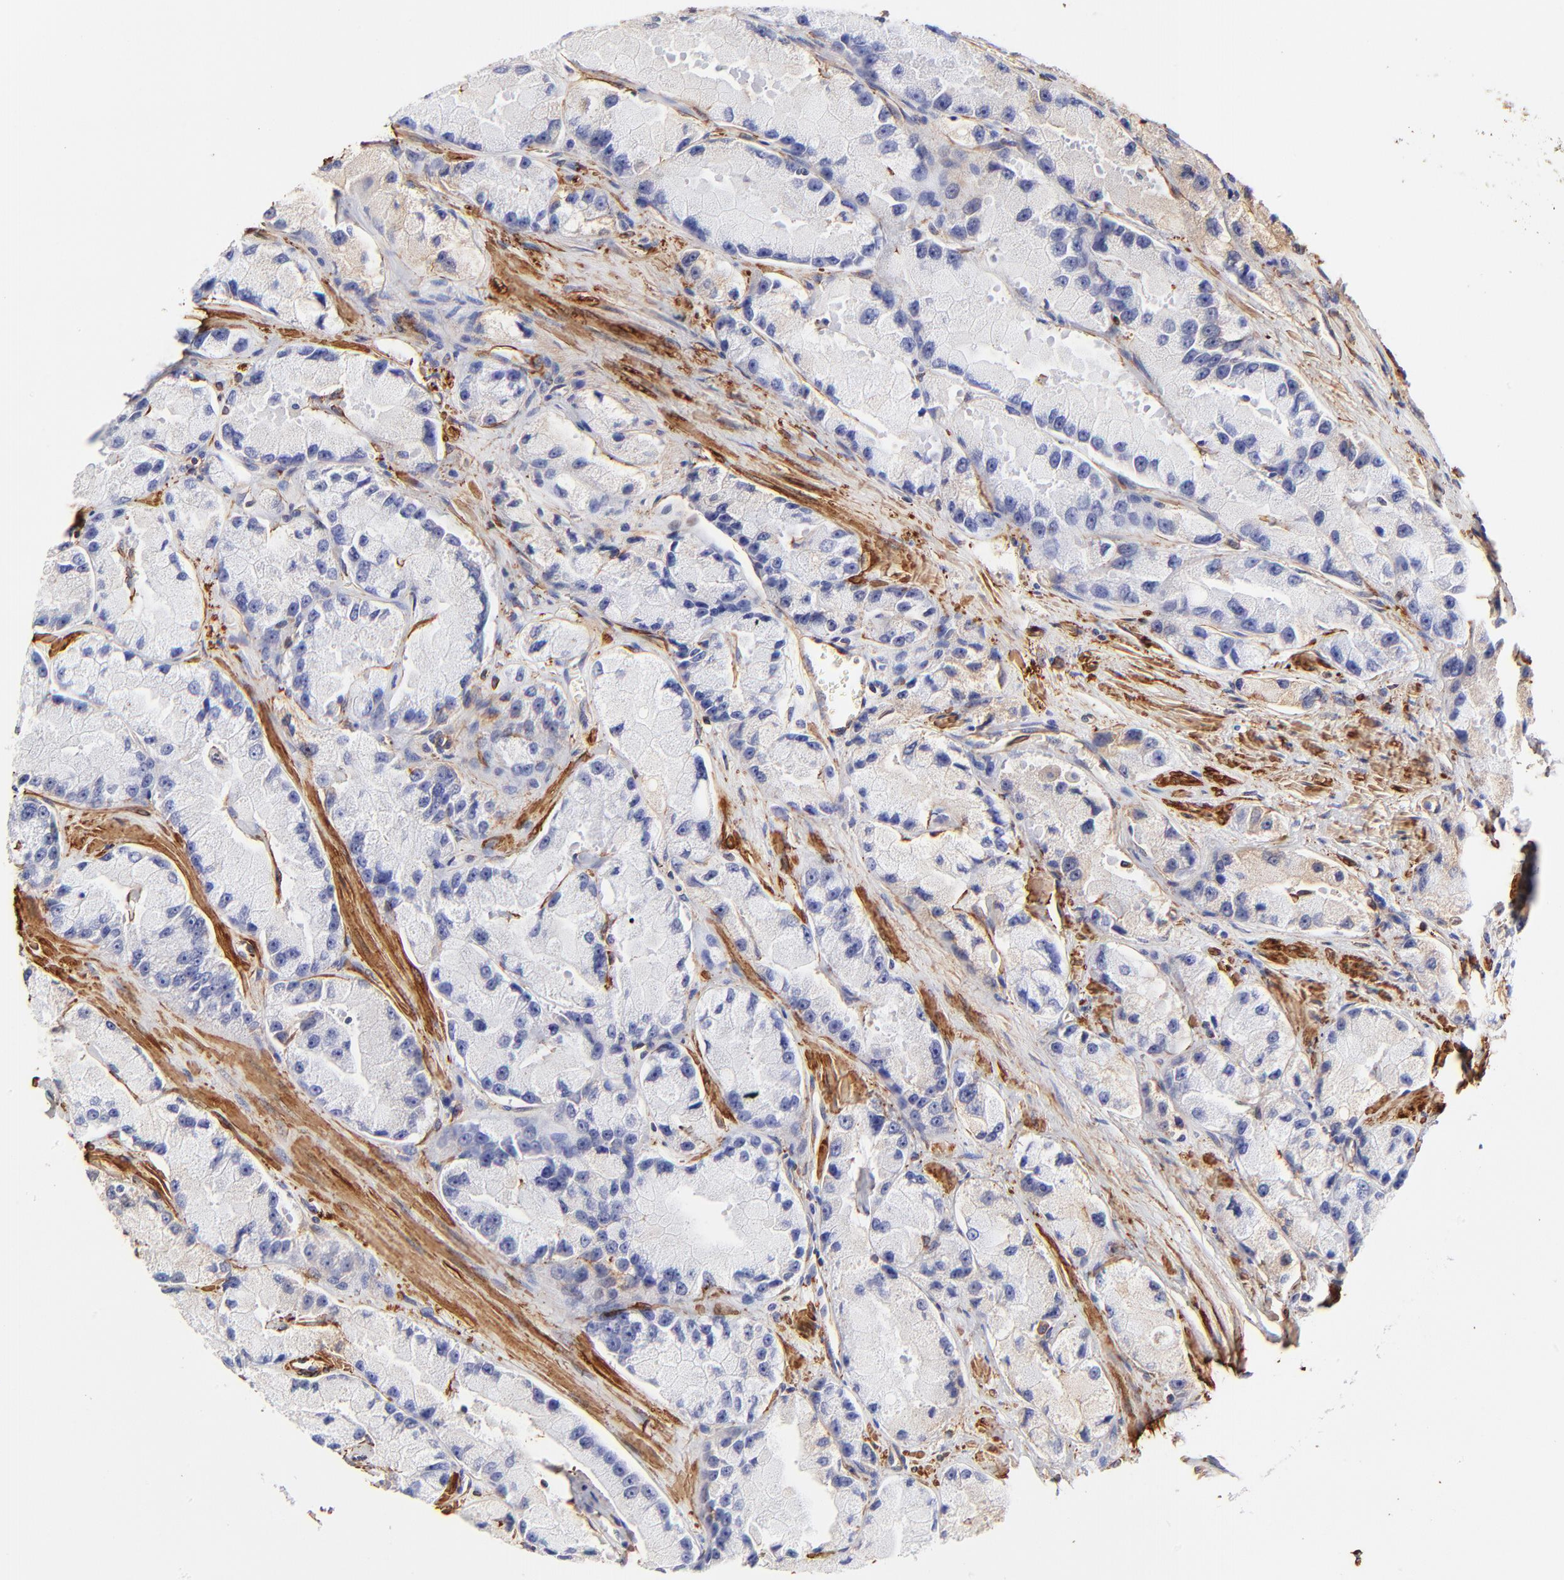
{"staining": {"intensity": "negative", "quantity": "none", "location": "none"}, "tissue": "prostate cancer", "cell_type": "Tumor cells", "image_type": "cancer", "snomed": [{"axis": "morphology", "description": "Adenocarcinoma, High grade"}, {"axis": "topography", "description": "Prostate"}], "caption": "Immunohistochemical staining of prostate cancer shows no significant expression in tumor cells. Nuclei are stained in blue.", "gene": "FLNA", "patient": {"sex": "male", "age": 58}}